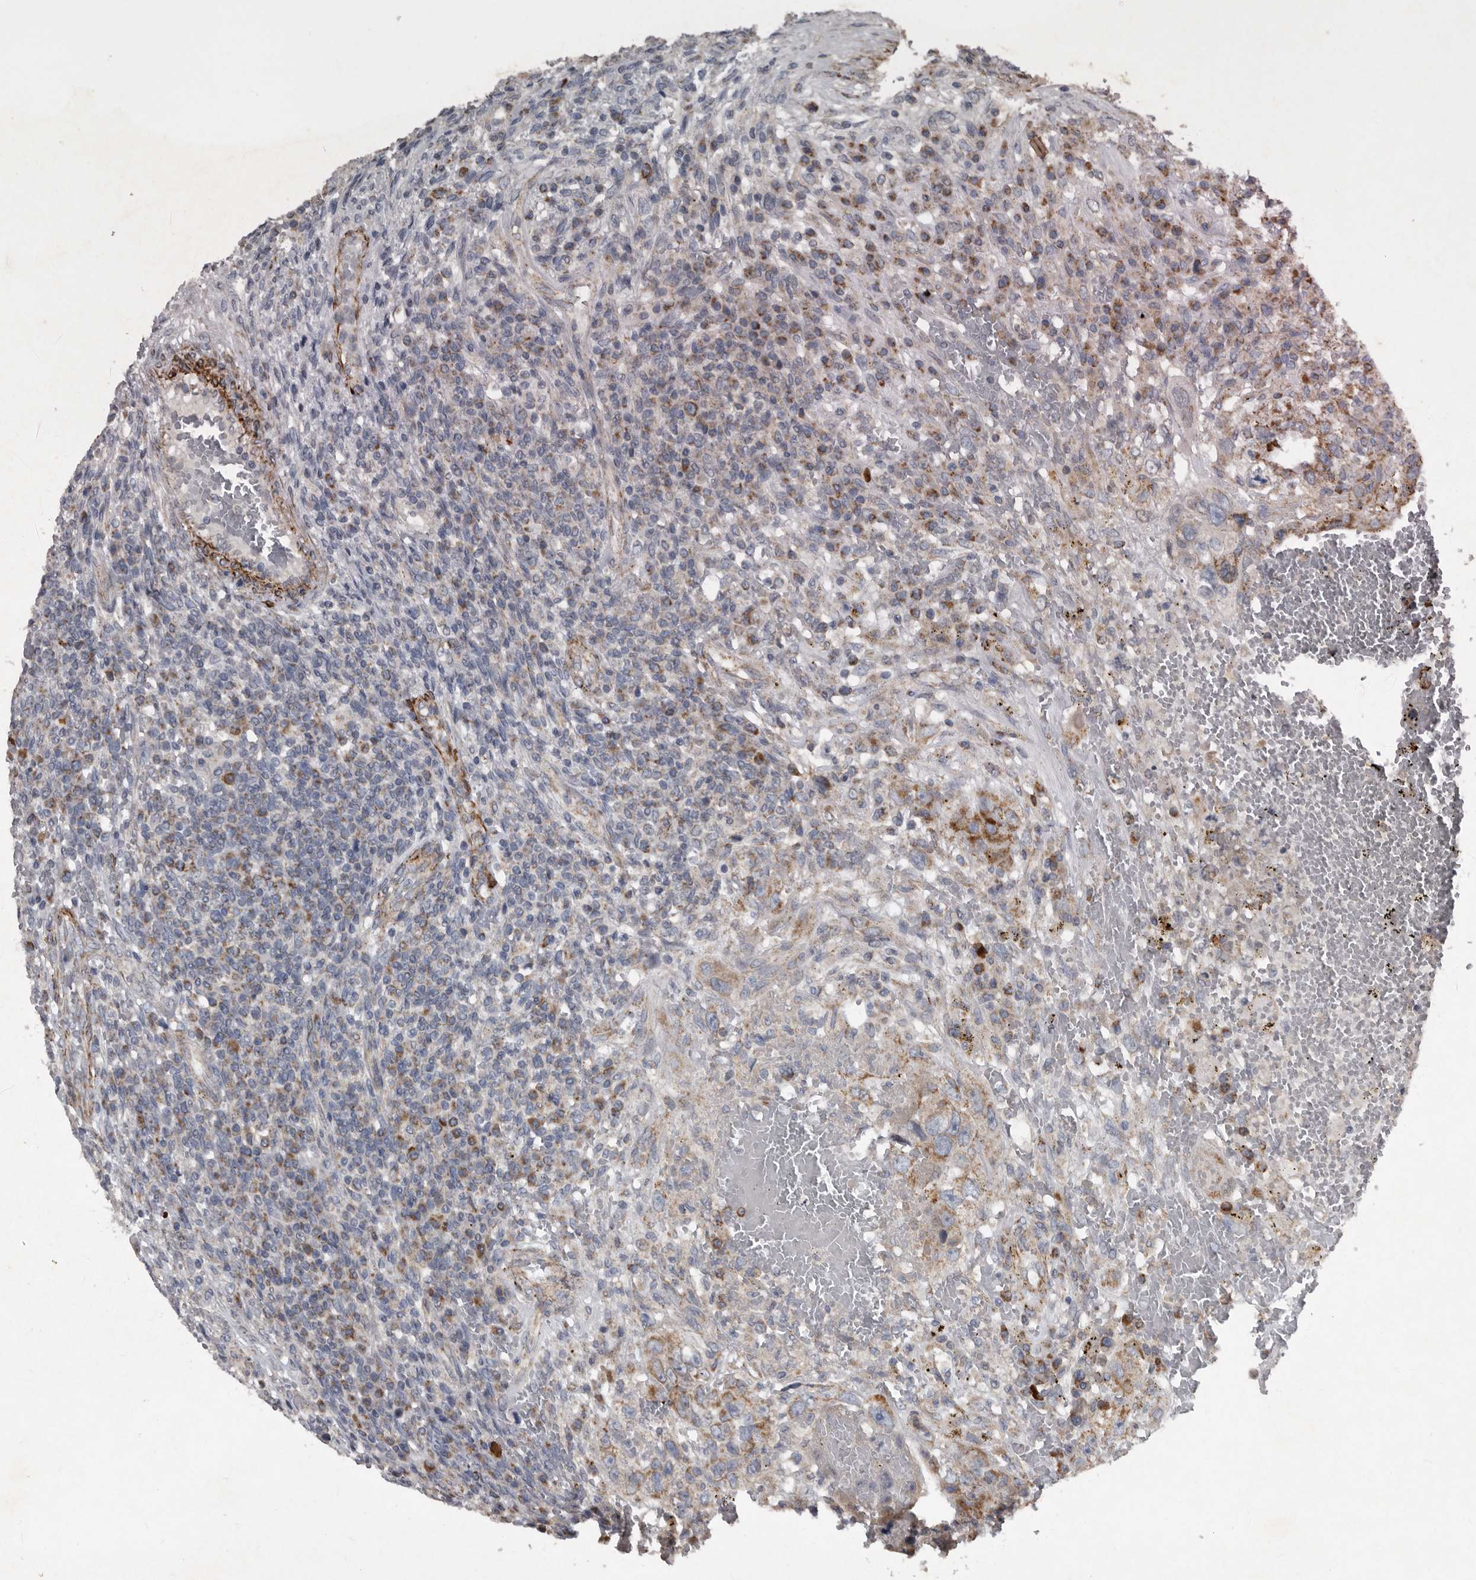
{"staining": {"intensity": "moderate", "quantity": ">75%", "location": "cytoplasmic/membranous"}, "tissue": "testis cancer", "cell_type": "Tumor cells", "image_type": "cancer", "snomed": [{"axis": "morphology", "description": "Carcinoma, Embryonal, NOS"}, {"axis": "topography", "description": "Testis"}], "caption": "Moderate cytoplasmic/membranous protein staining is identified in about >75% of tumor cells in testis cancer (embryonal carcinoma).", "gene": "MRPS15", "patient": {"sex": "male", "age": 26}}